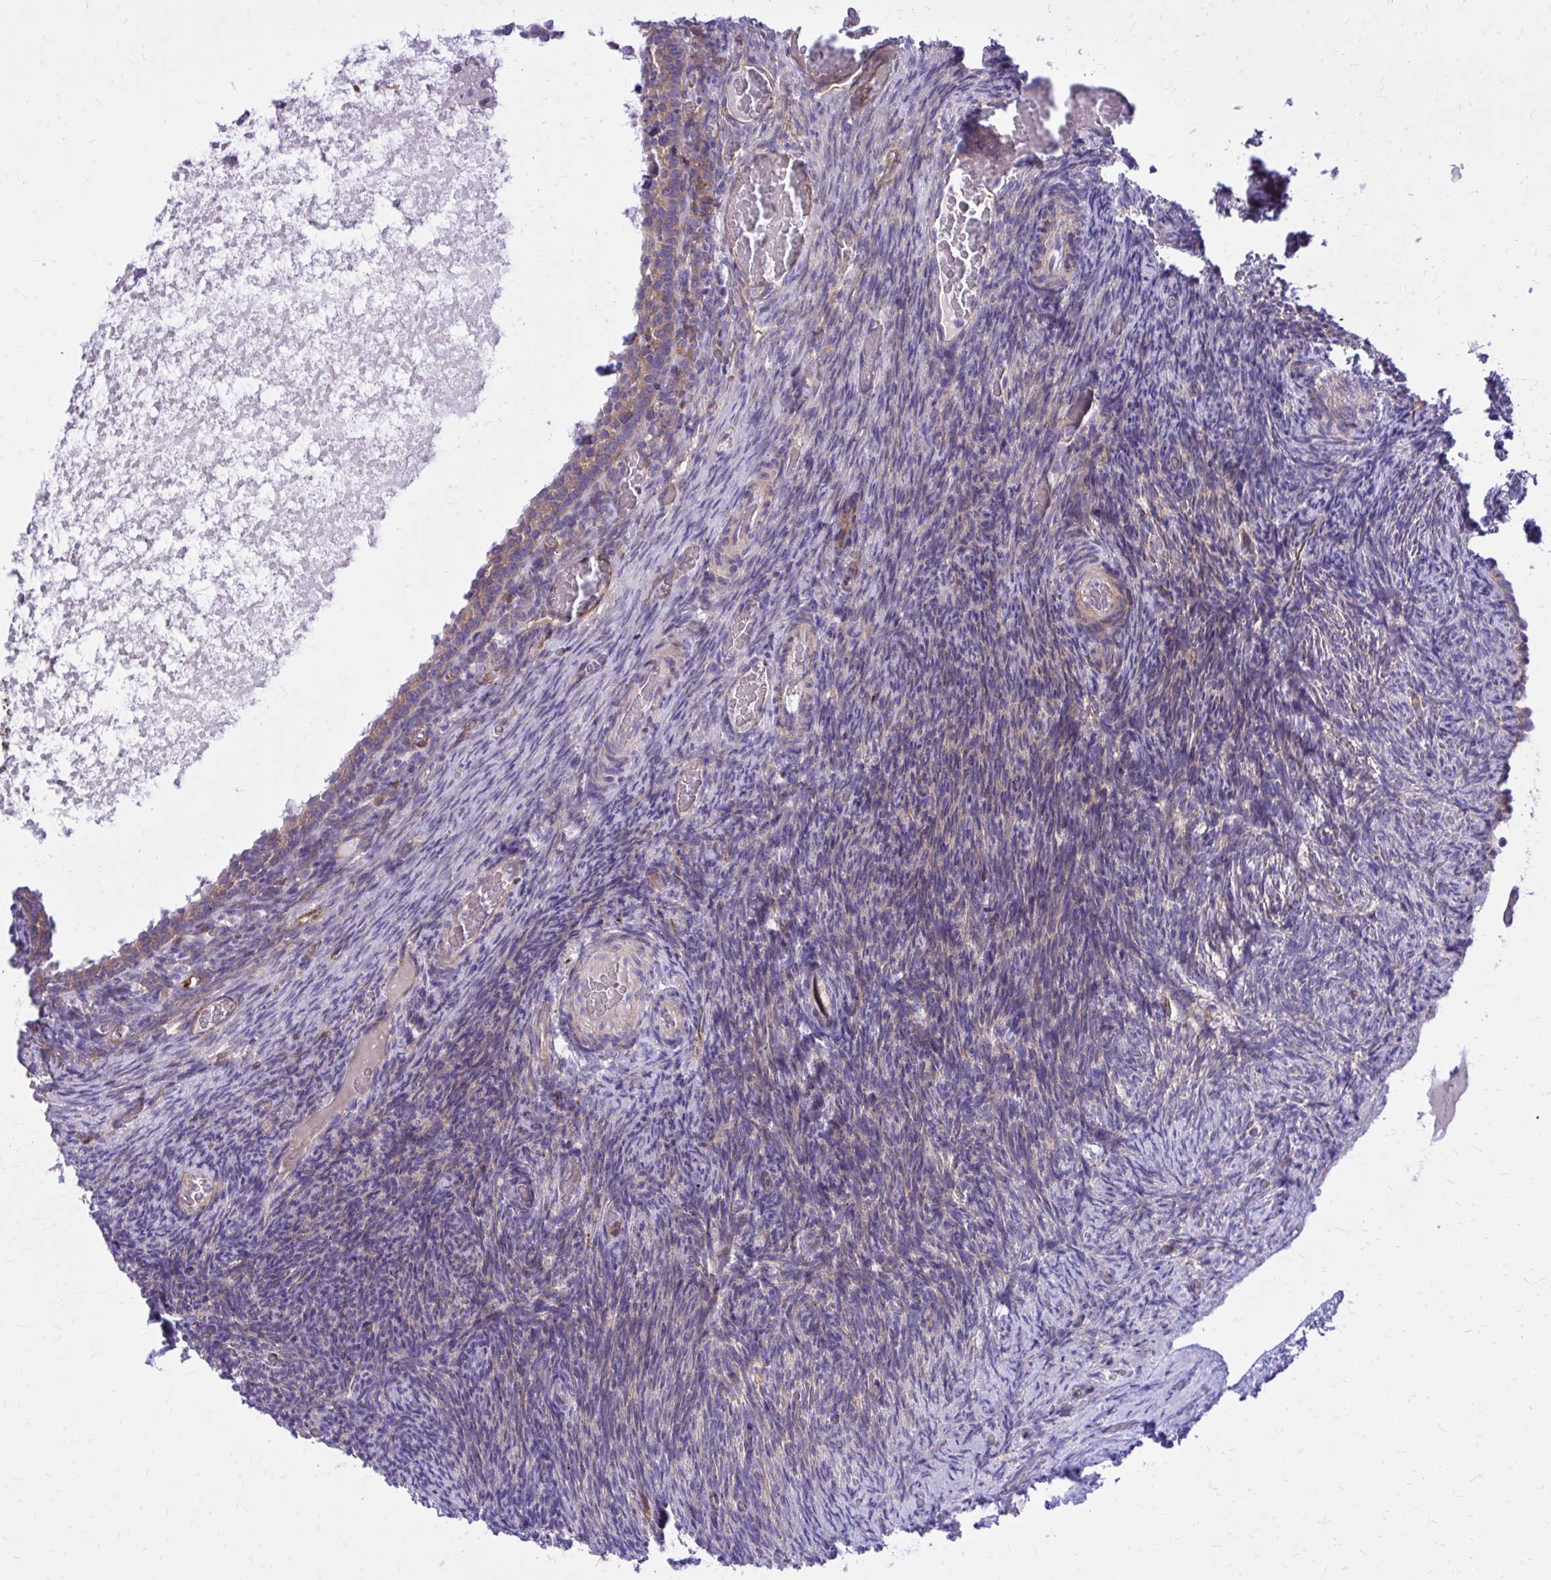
{"staining": {"intensity": "weak", "quantity": "<25%", "location": "cytoplasmic/membranous"}, "tissue": "ovary", "cell_type": "Ovarian stroma cells", "image_type": "normal", "snomed": [{"axis": "morphology", "description": "Normal tissue, NOS"}, {"axis": "topography", "description": "Ovary"}], "caption": "A high-resolution photomicrograph shows immunohistochemistry staining of unremarkable ovary, which shows no significant staining in ovarian stroma cells. (Brightfield microscopy of DAB (3,3'-diaminobenzidine) immunohistochemistry at high magnification).", "gene": "EPB41L1", "patient": {"sex": "female", "age": 34}}